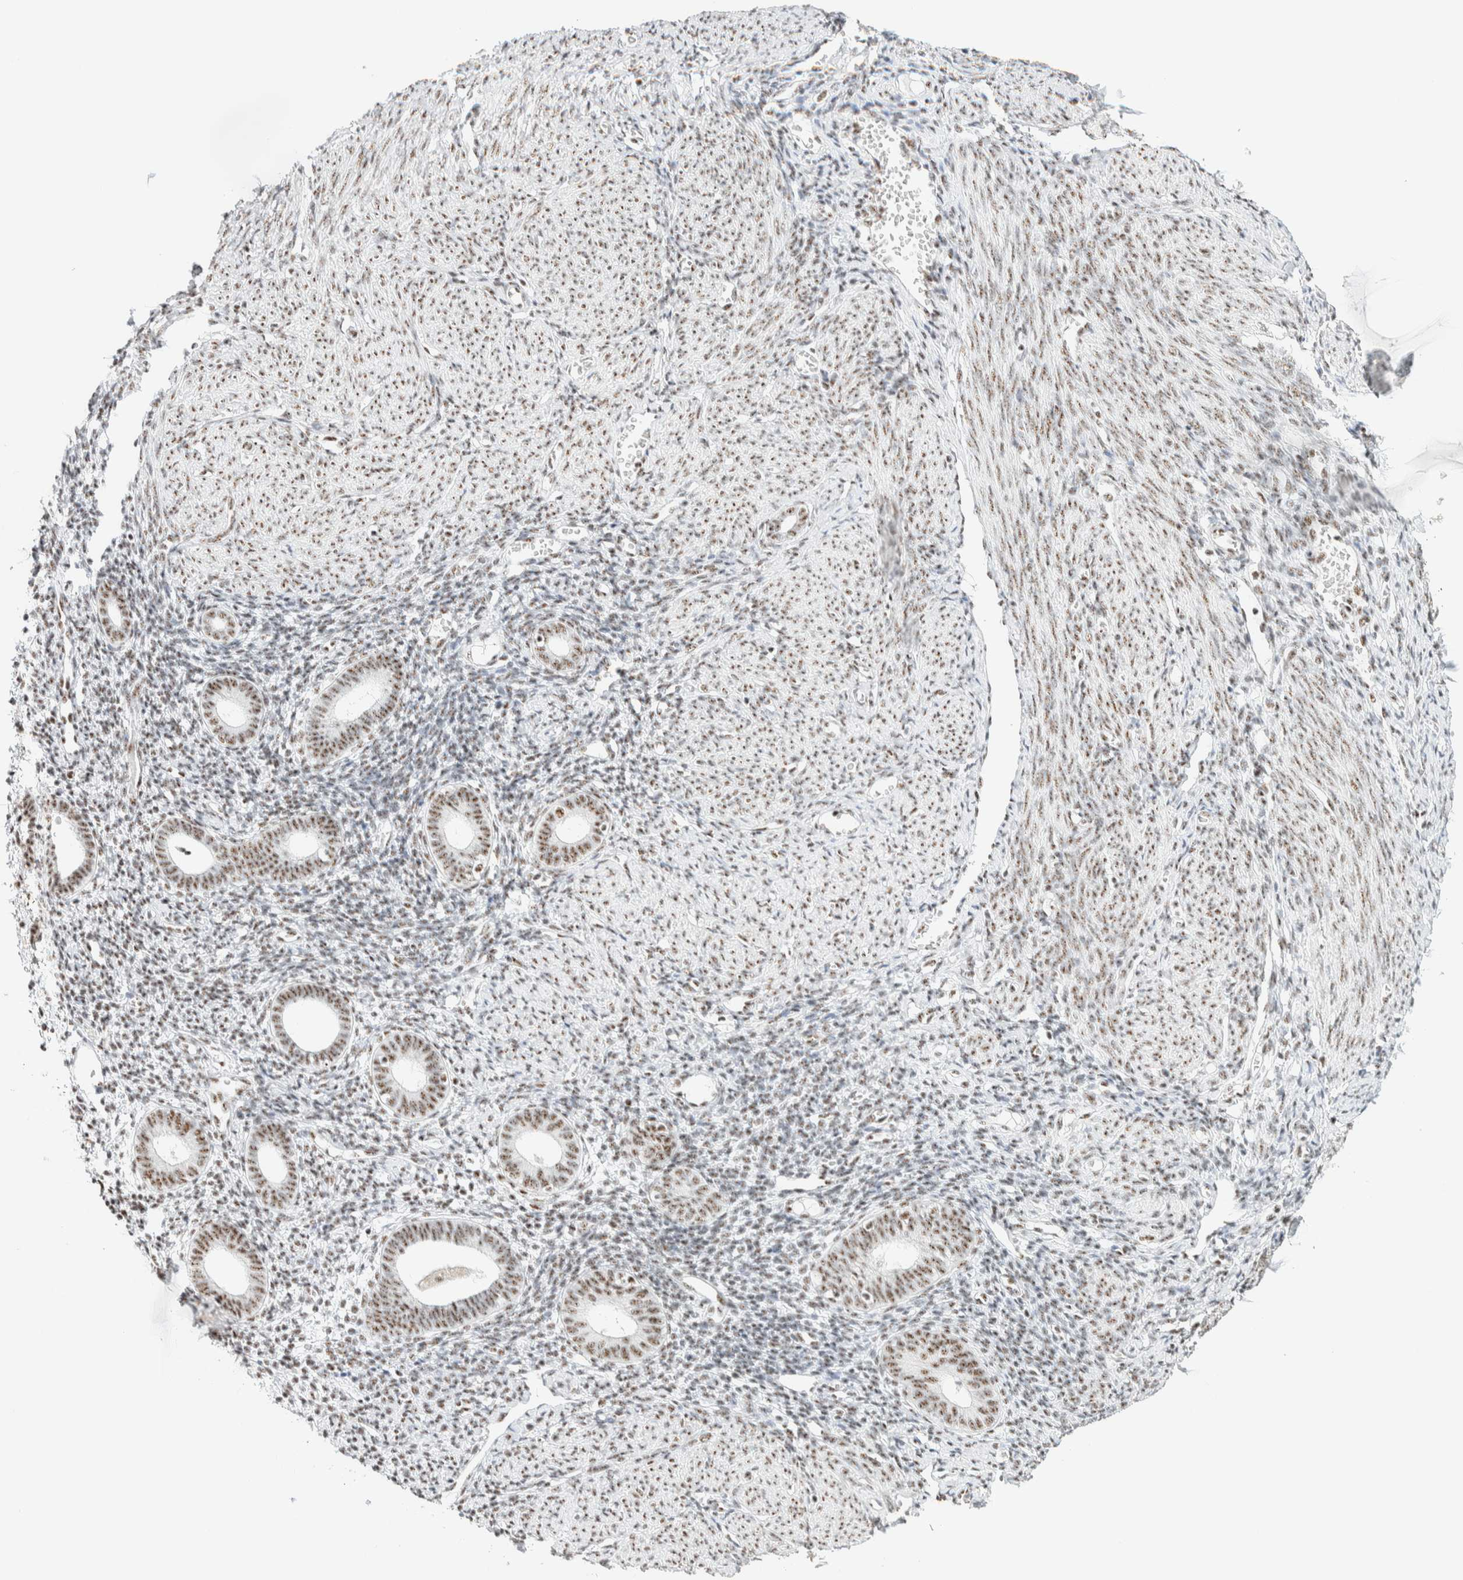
{"staining": {"intensity": "weak", "quantity": ">75%", "location": "nuclear"}, "tissue": "endometrium", "cell_type": "Cells in endometrial stroma", "image_type": "normal", "snomed": [{"axis": "morphology", "description": "Normal tissue, NOS"}, {"axis": "morphology", "description": "Adenocarcinoma, NOS"}, {"axis": "topography", "description": "Endometrium"}], "caption": "This is a micrograph of immunohistochemistry staining of normal endometrium, which shows weak expression in the nuclear of cells in endometrial stroma.", "gene": "SON", "patient": {"sex": "female", "age": 57}}